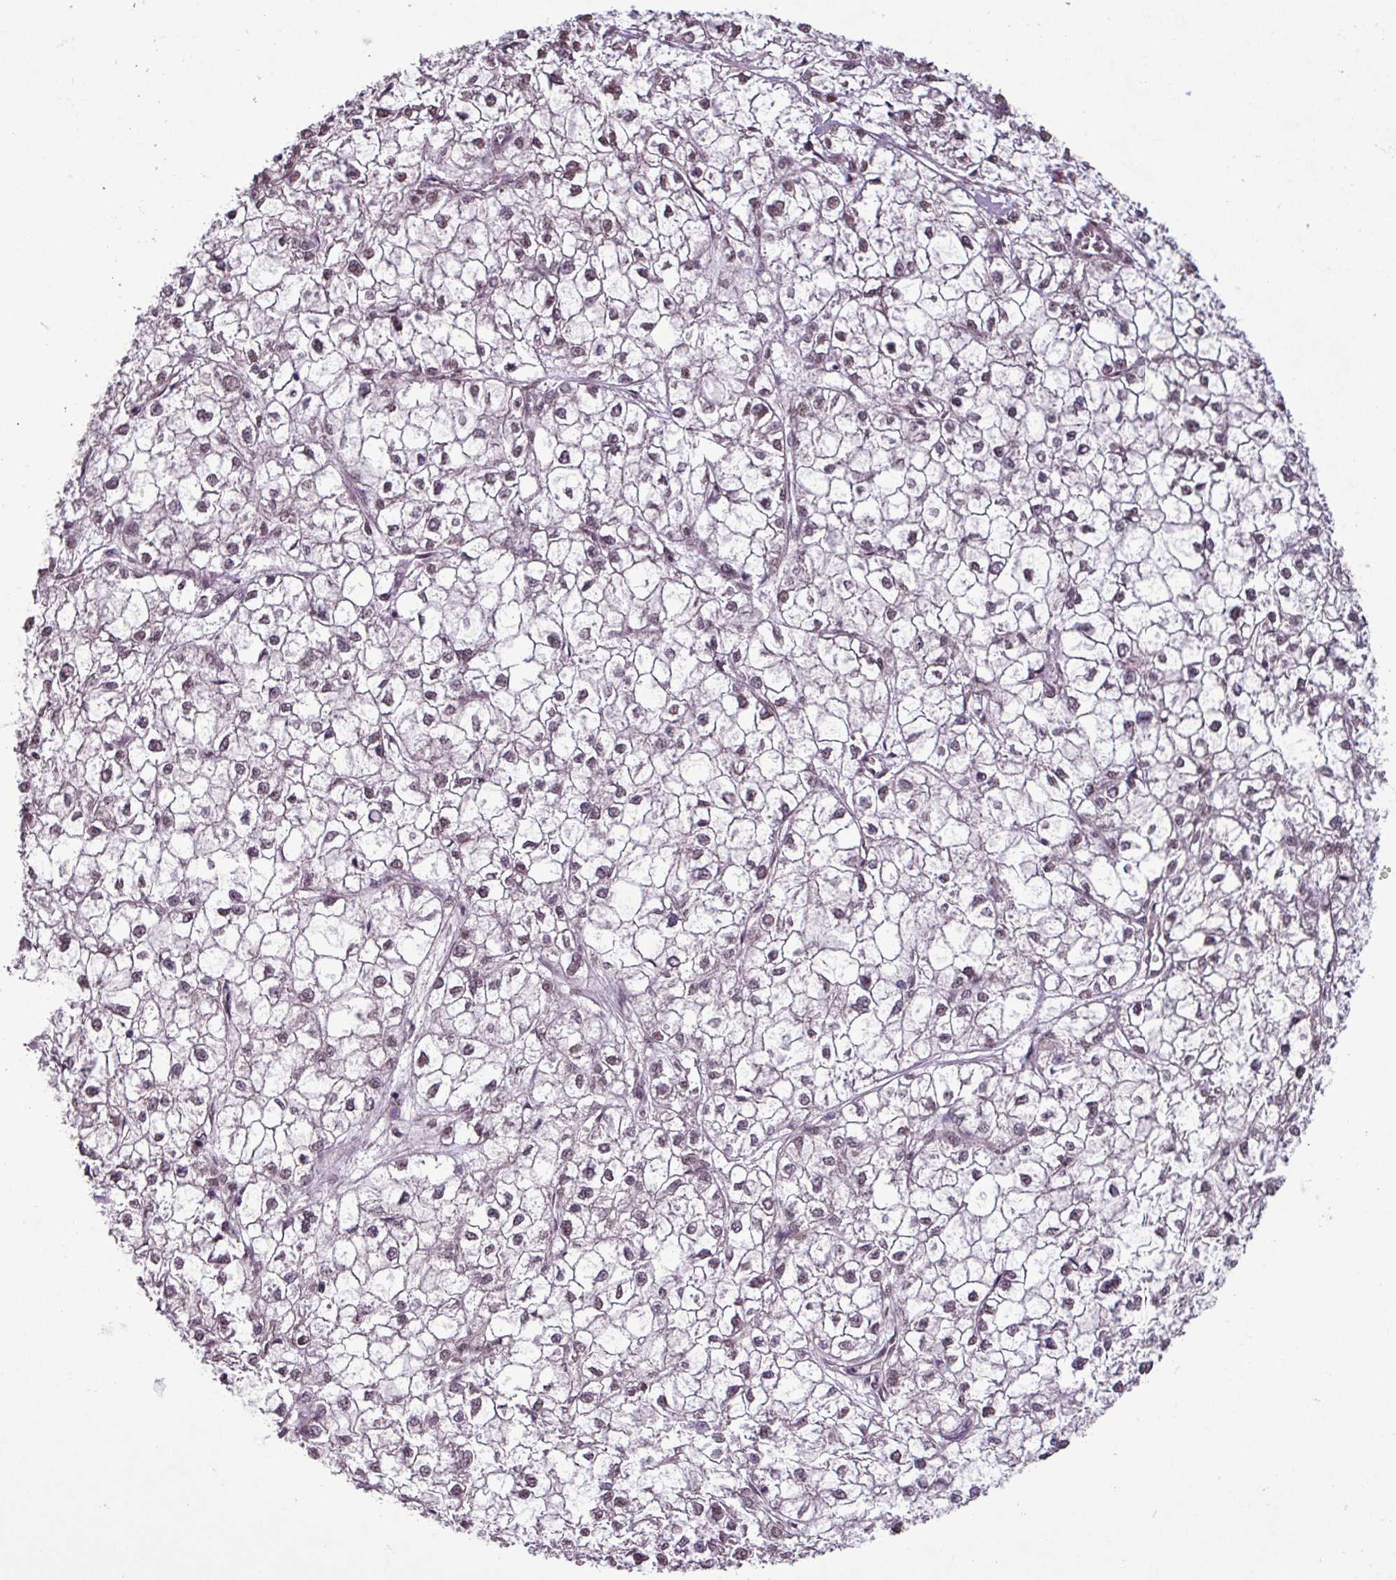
{"staining": {"intensity": "weak", "quantity": "25%-75%", "location": "nuclear"}, "tissue": "liver cancer", "cell_type": "Tumor cells", "image_type": "cancer", "snomed": [{"axis": "morphology", "description": "Carcinoma, Hepatocellular, NOS"}, {"axis": "topography", "description": "Liver"}], "caption": "Immunohistochemistry (IHC) (DAB (3,3'-diaminobenzidine)) staining of hepatocellular carcinoma (liver) demonstrates weak nuclear protein positivity in about 25%-75% of tumor cells.", "gene": "GPT2", "patient": {"sex": "female", "age": 43}}